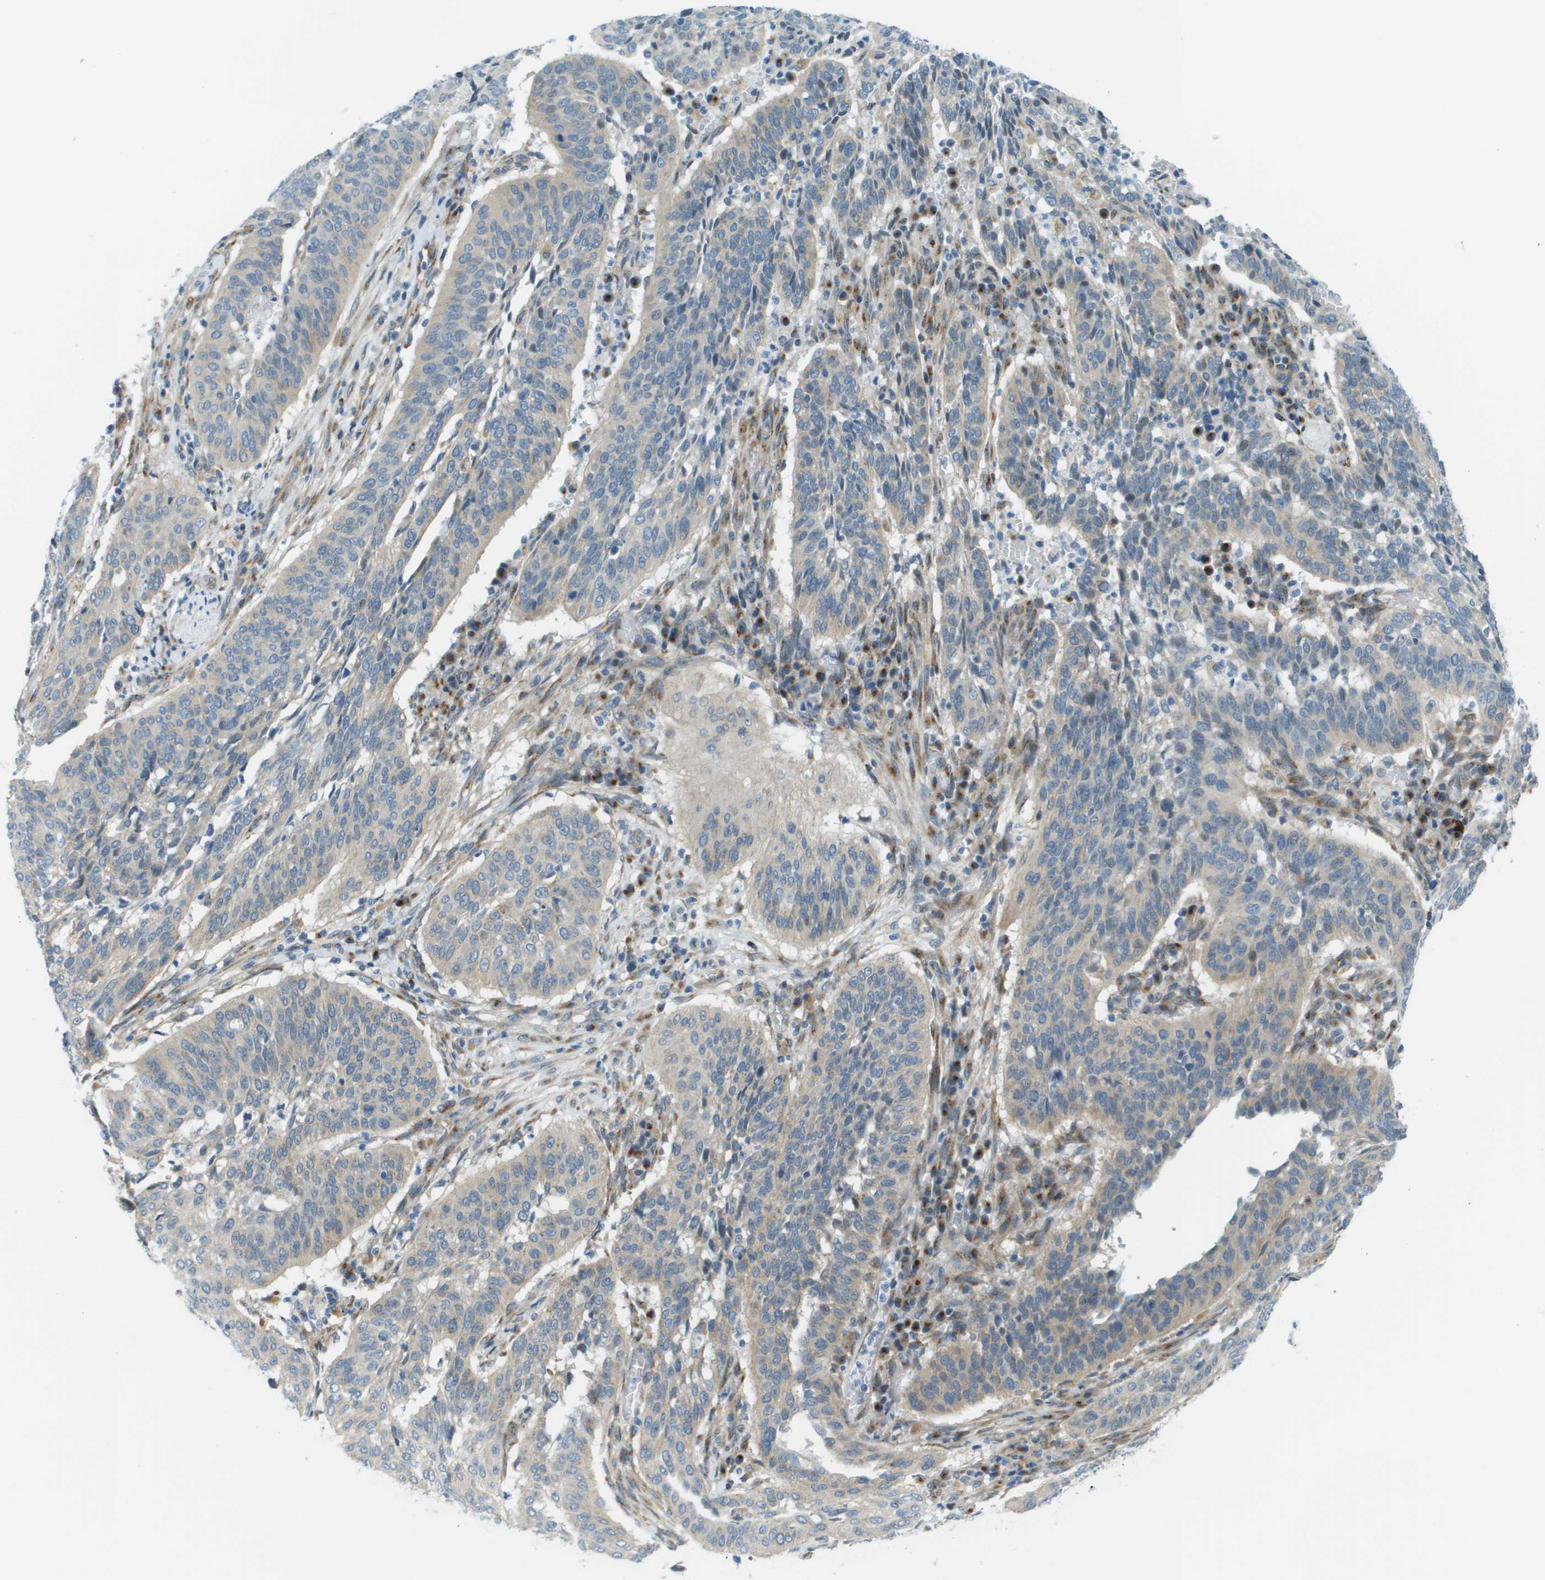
{"staining": {"intensity": "weak", "quantity": "<25%", "location": "cytoplasmic/membranous"}, "tissue": "cervical cancer", "cell_type": "Tumor cells", "image_type": "cancer", "snomed": [{"axis": "morphology", "description": "Normal tissue, NOS"}, {"axis": "morphology", "description": "Squamous cell carcinoma, NOS"}, {"axis": "topography", "description": "Cervix"}], "caption": "Tumor cells are negative for protein expression in human cervical cancer (squamous cell carcinoma).", "gene": "ACBD3", "patient": {"sex": "female", "age": 39}}